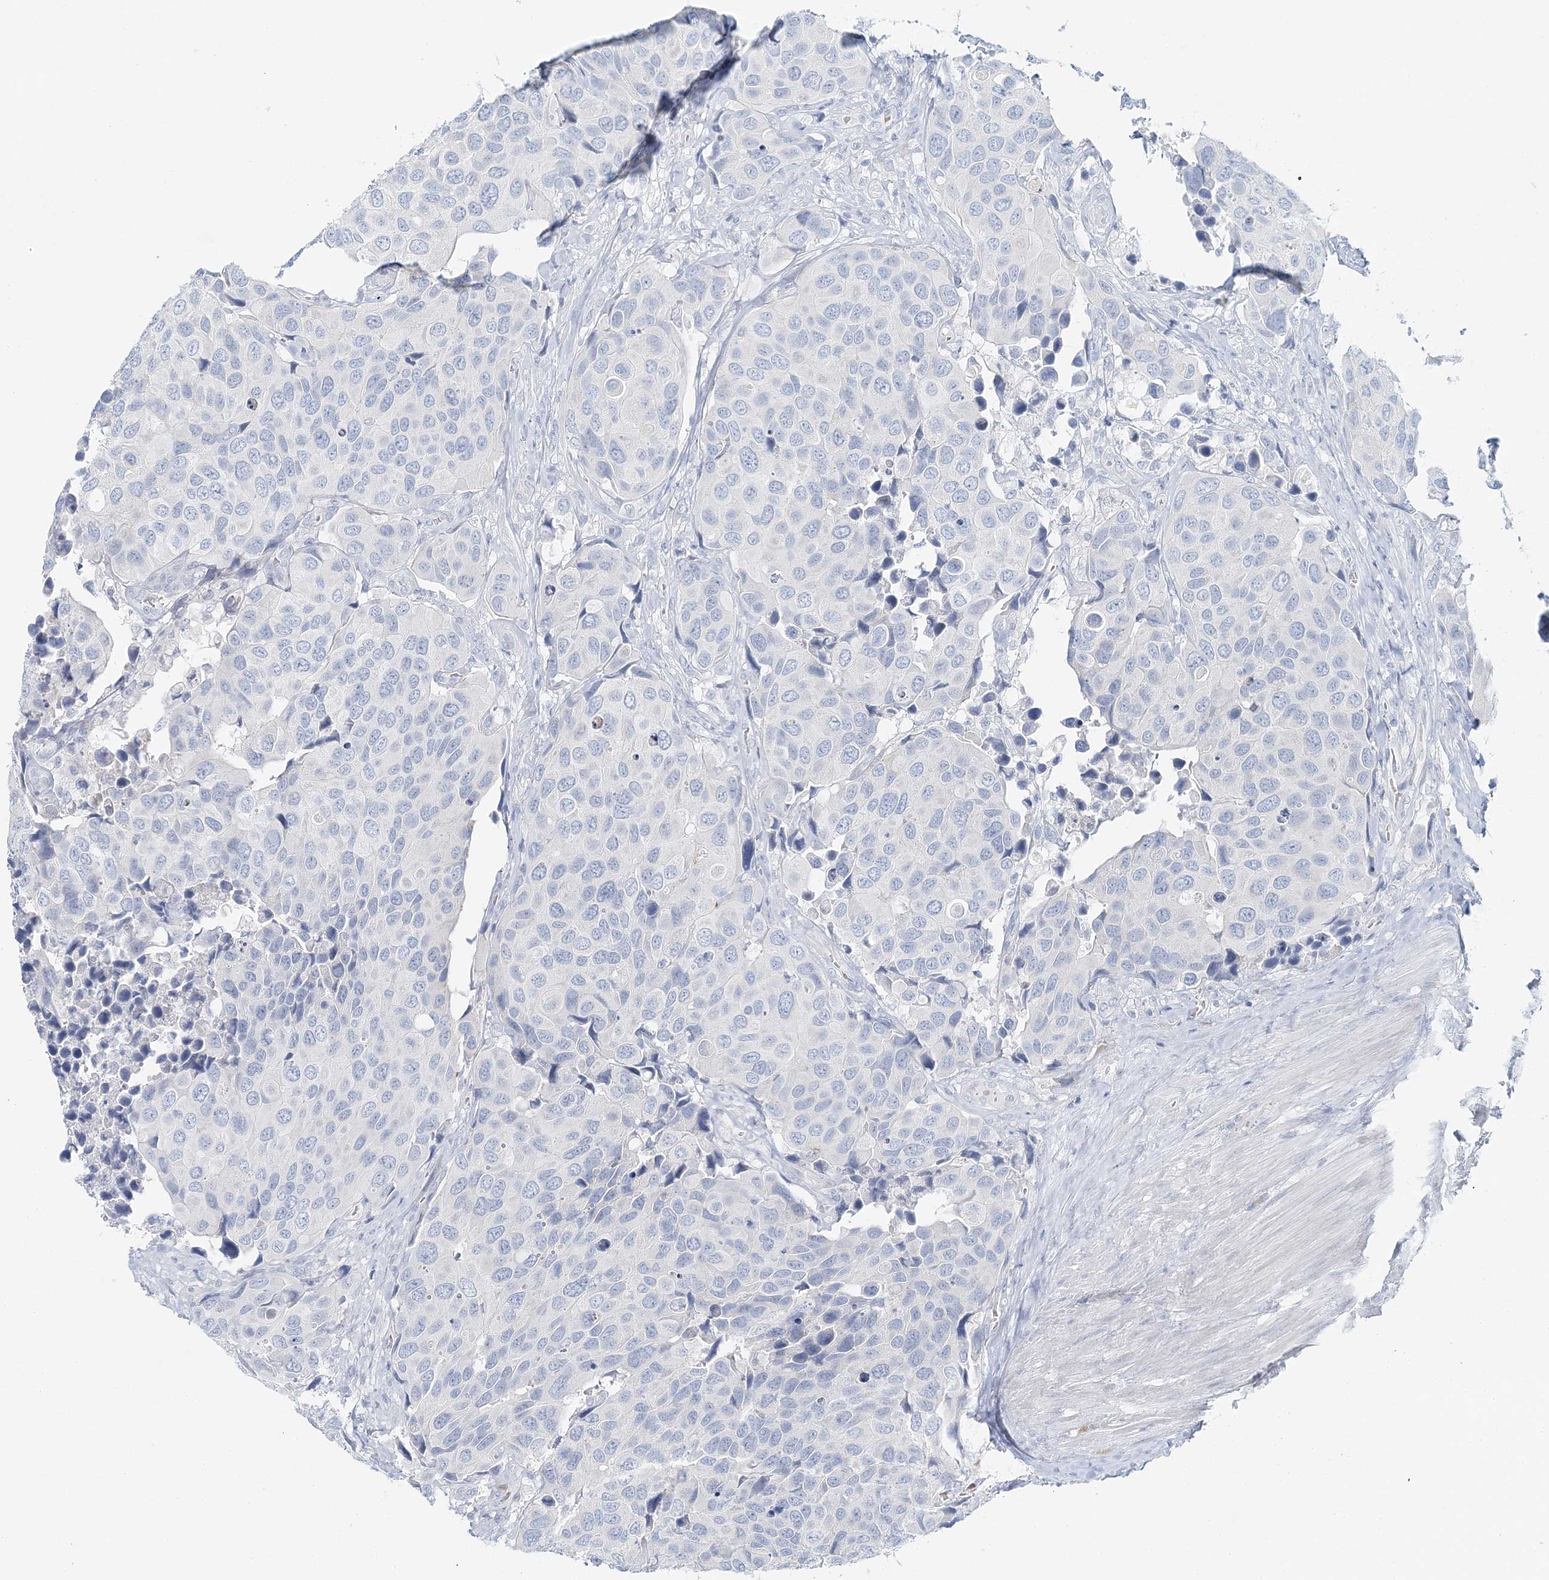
{"staining": {"intensity": "negative", "quantity": "none", "location": "none"}, "tissue": "urothelial cancer", "cell_type": "Tumor cells", "image_type": "cancer", "snomed": [{"axis": "morphology", "description": "Urothelial carcinoma, High grade"}, {"axis": "topography", "description": "Urinary bladder"}], "caption": "High power microscopy photomicrograph of an IHC micrograph of urothelial carcinoma (high-grade), revealing no significant expression in tumor cells.", "gene": "VILL", "patient": {"sex": "male", "age": 74}}